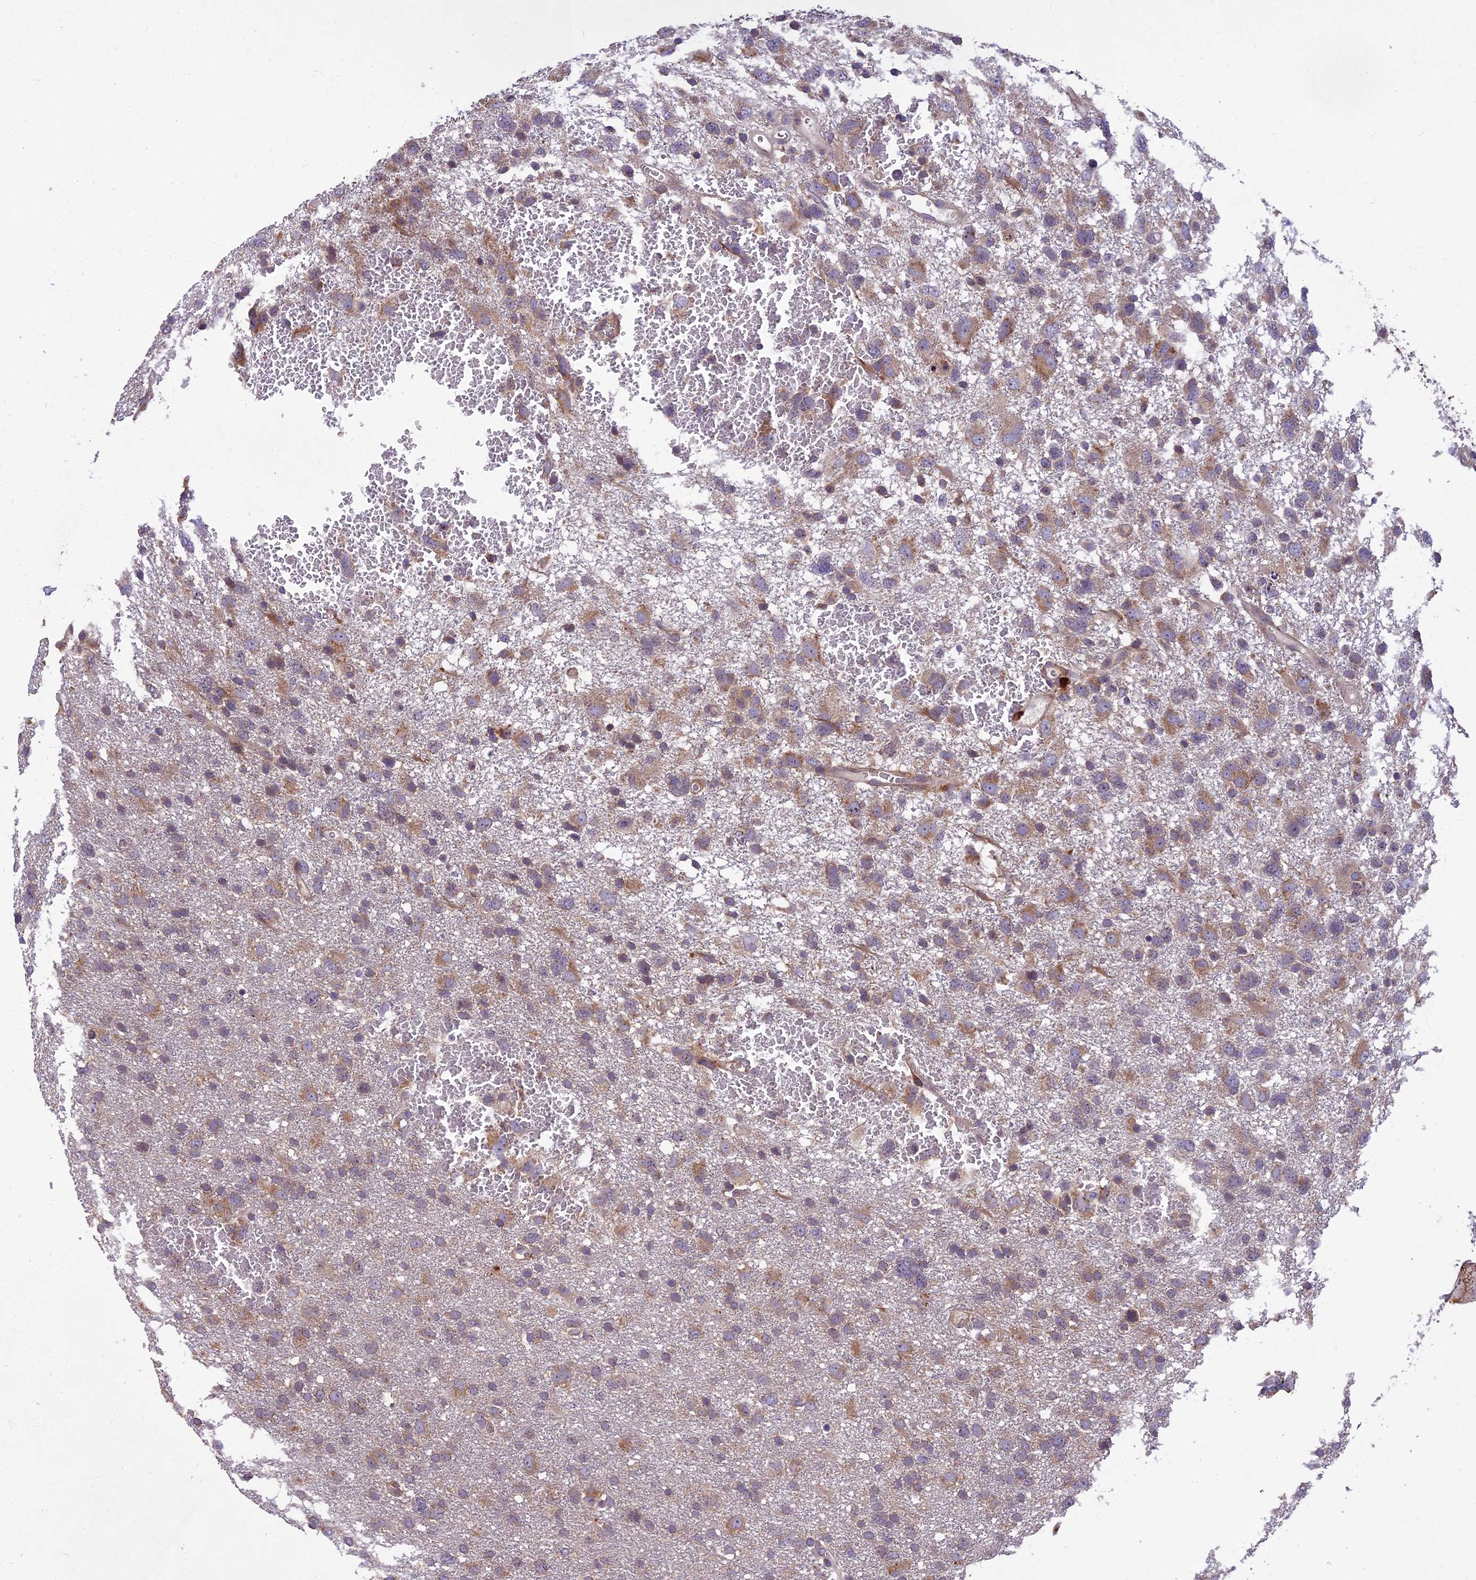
{"staining": {"intensity": "moderate", "quantity": ">75%", "location": "cytoplasmic/membranous"}, "tissue": "glioma", "cell_type": "Tumor cells", "image_type": "cancer", "snomed": [{"axis": "morphology", "description": "Glioma, malignant, High grade"}, {"axis": "topography", "description": "Brain"}], "caption": "Immunohistochemistry of malignant glioma (high-grade) exhibits medium levels of moderate cytoplasmic/membranous staining in approximately >75% of tumor cells.", "gene": "CENPL", "patient": {"sex": "male", "age": 61}}